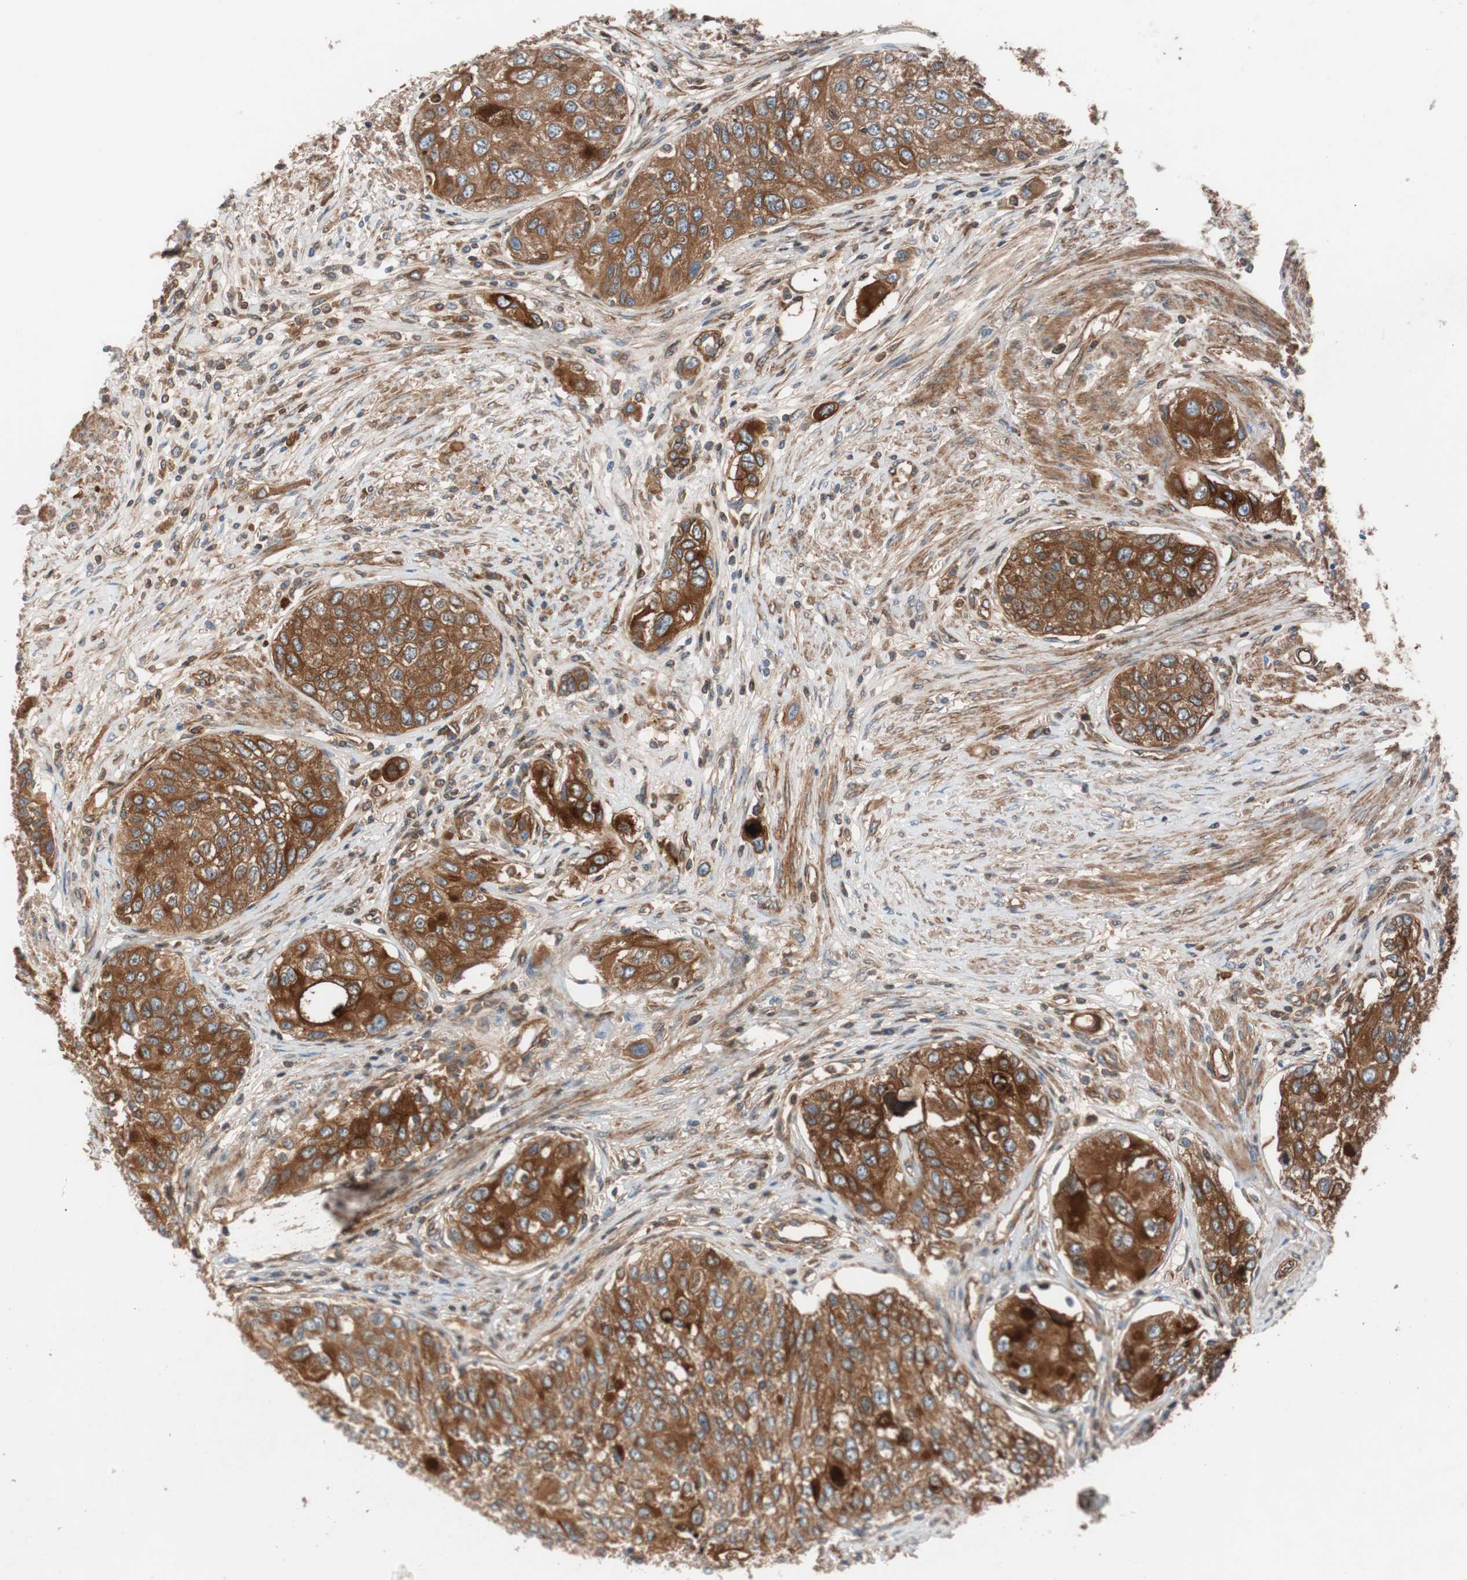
{"staining": {"intensity": "strong", "quantity": ">75%", "location": "cytoplasmic/membranous"}, "tissue": "urothelial cancer", "cell_type": "Tumor cells", "image_type": "cancer", "snomed": [{"axis": "morphology", "description": "Urothelial carcinoma, High grade"}, {"axis": "topography", "description": "Urinary bladder"}], "caption": "A histopathology image of urothelial carcinoma (high-grade) stained for a protein exhibits strong cytoplasmic/membranous brown staining in tumor cells. The protein of interest is stained brown, and the nuclei are stained in blue (DAB IHC with brightfield microscopy, high magnification).", "gene": "SPINT1", "patient": {"sex": "female", "age": 56}}